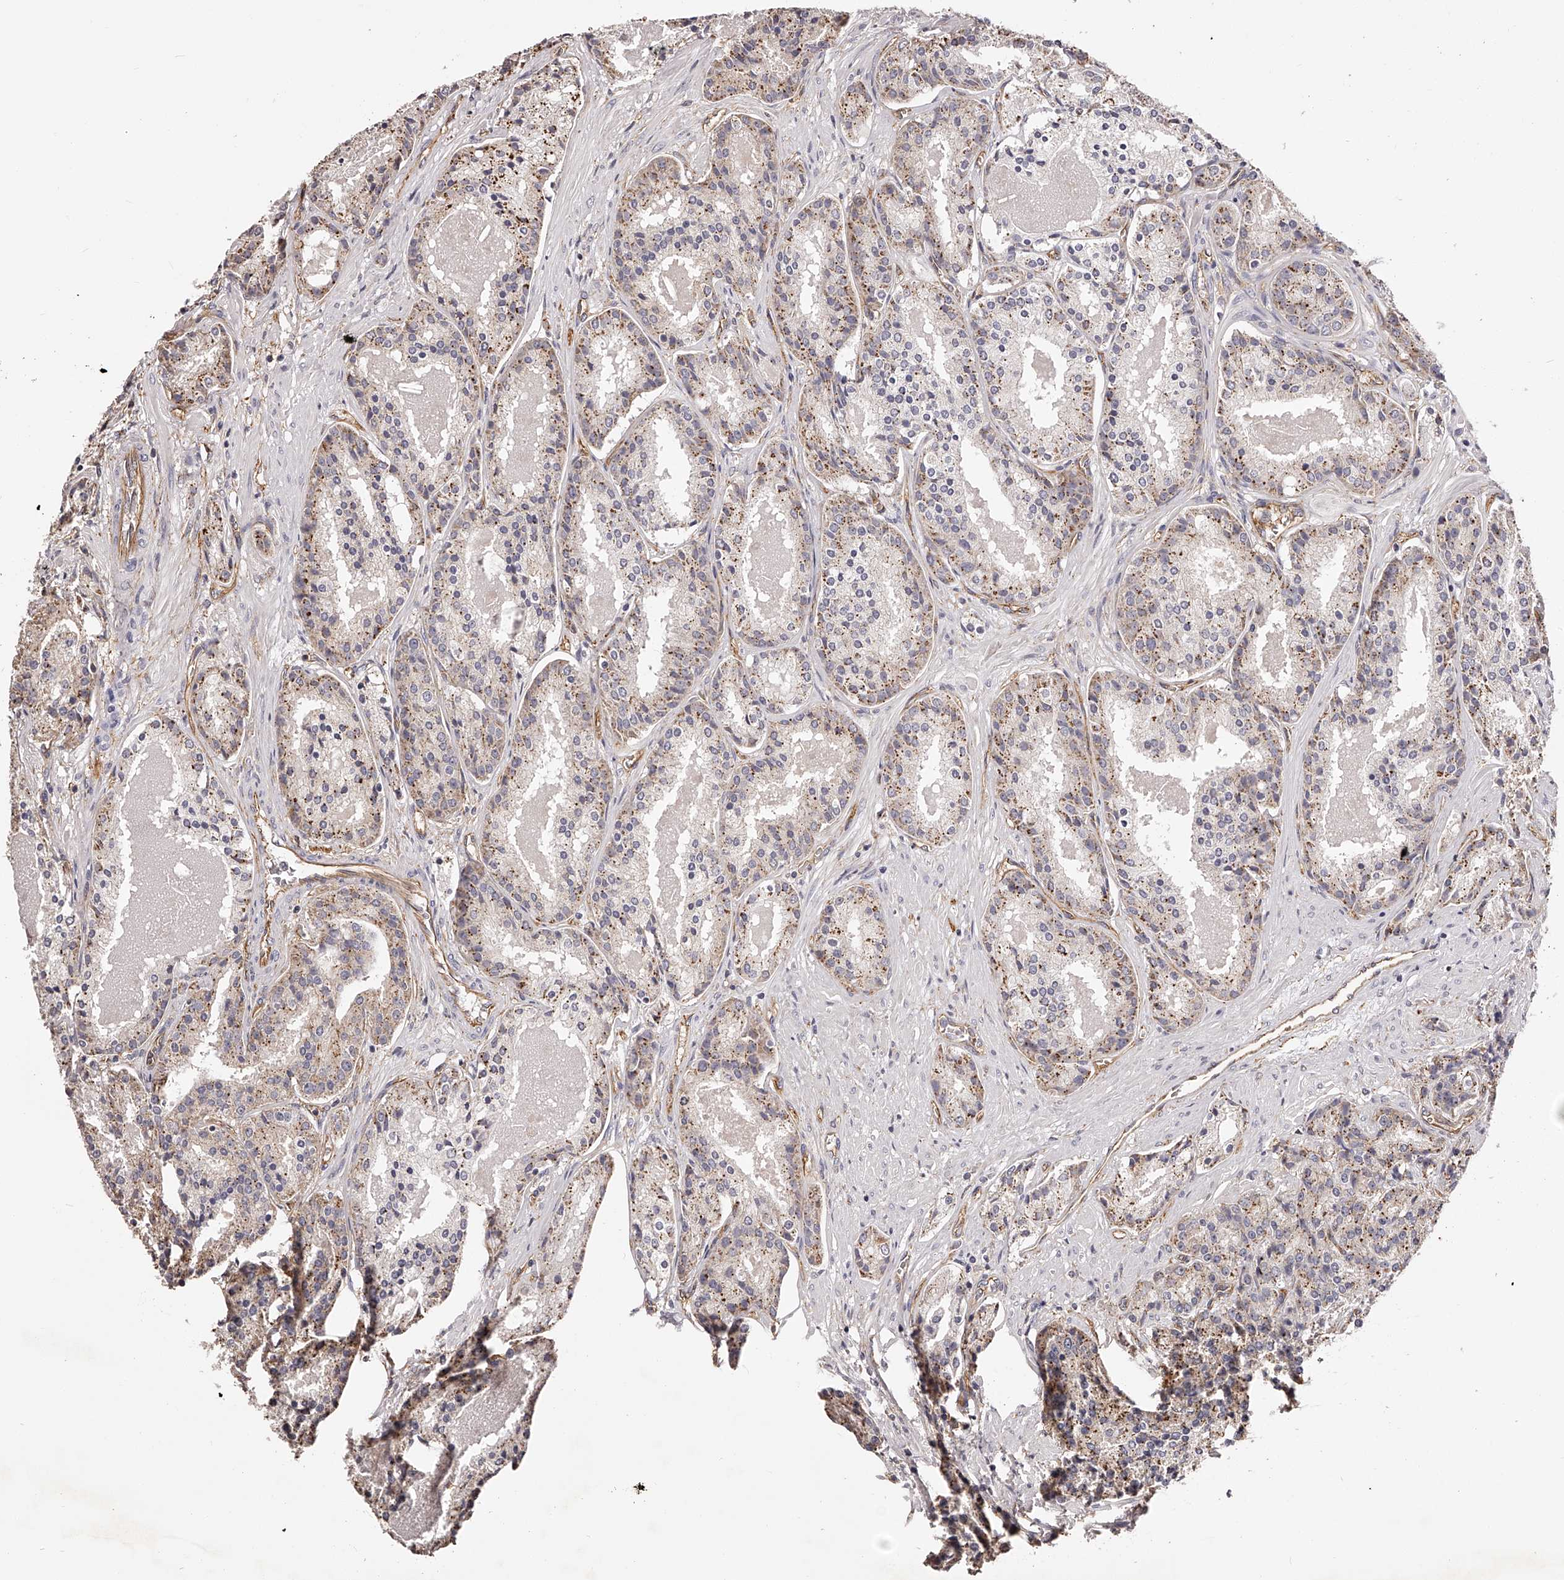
{"staining": {"intensity": "moderate", "quantity": ">75%", "location": "cytoplasmic/membranous"}, "tissue": "prostate cancer", "cell_type": "Tumor cells", "image_type": "cancer", "snomed": [{"axis": "morphology", "description": "Adenocarcinoma, High grade"}, {"axis": "topography", "description": "Prostate"}], "caption": "Brown immunohistochemical staining in human prostate cancer shows moderate cytoplasmic/membranous staining in about >75% of tumor cells.", "gene": "LTV1", "patient": {"sex": "male", "age": 60}}